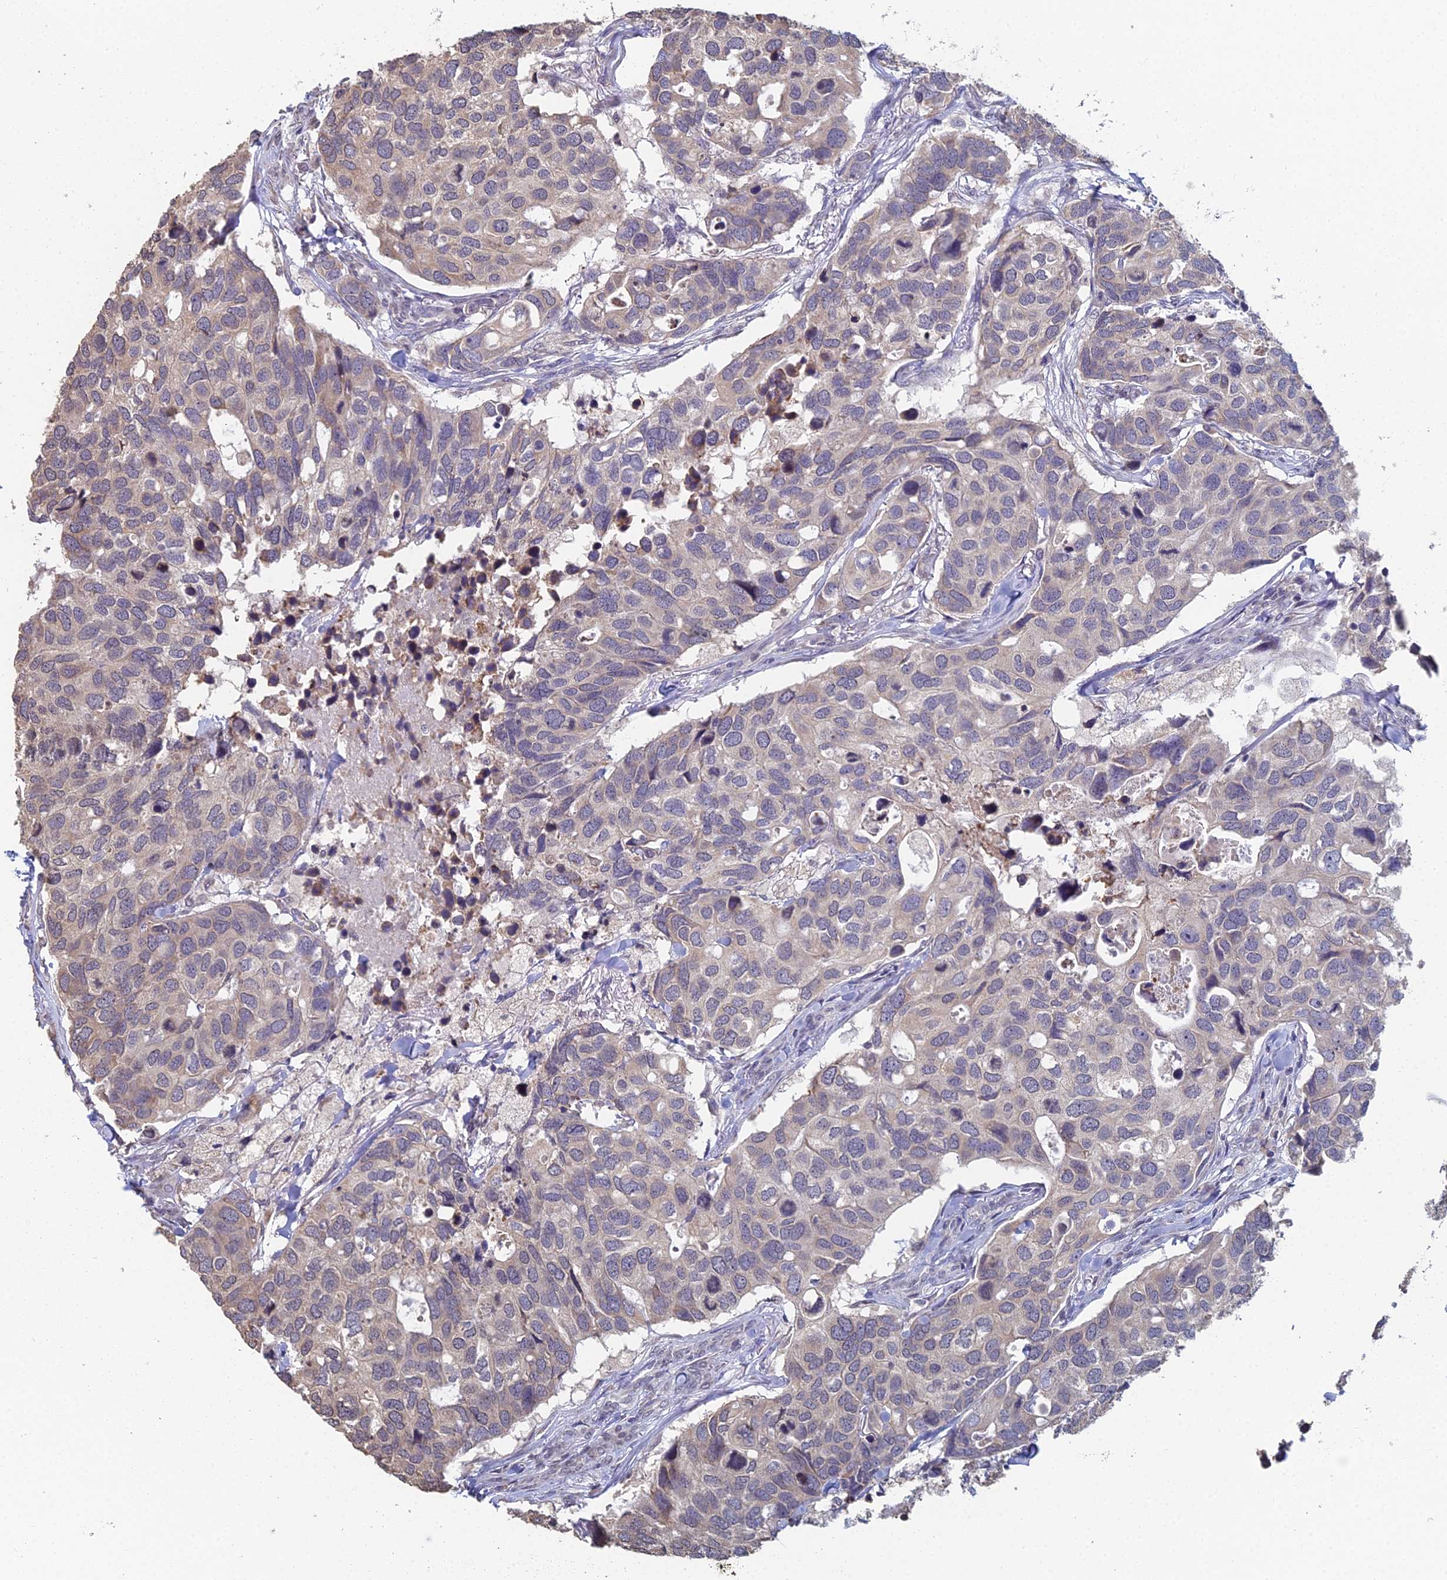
{"staining": {"intensity": "weak", "quantity": "25%-75%", "location": "cytoplasmic/membranous"}, "tissue": "breast cancer", "cell_type": "Tumor cells", "image_type": "cancer", "snomed": [{"axis": "morphology", "description": "Duct carcinoma"}, {"axis": "topography", "description": "Breast"}], "caption": "High-power microscopy captured an immunohistochemistry image of breast cancer (intraductal carcinoma), revealing weak cytoplasmic/membranous staining in approximately 25%-75% of tumor cells.", "gene": "PRR22", "patient": {"sex": "female", "age": 83}}